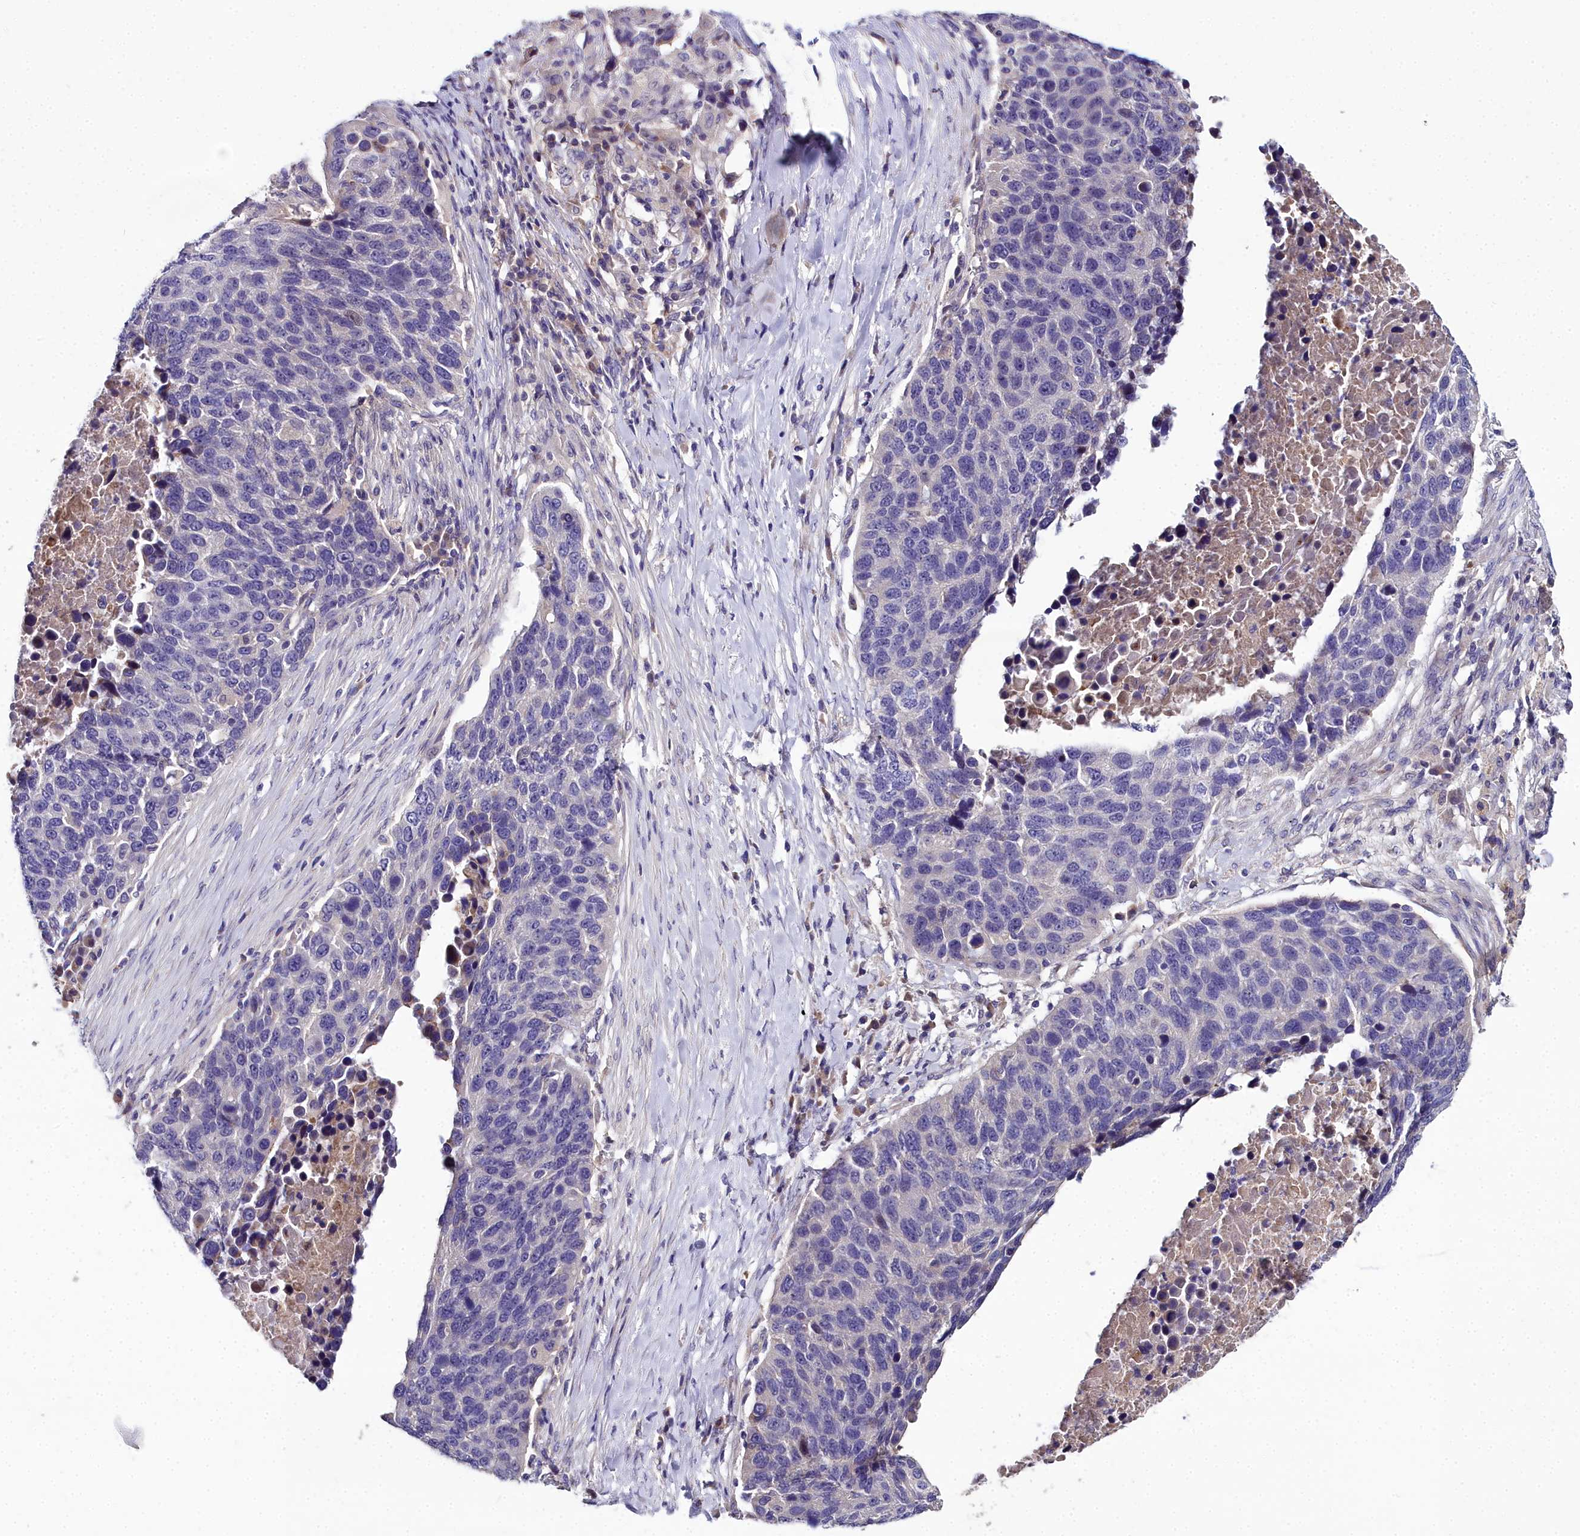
{"staining": {"intensity": "negative", "quantity": "none", "location": "none"}, "tissue": "lung cancer", "cell_type": "Tumor cells", "image_type": "cancer", "snomed": [{"axis": "morphology", "description": "Normal tissue, NOS"}, {"axis": "morphology", "description": "Squamous cell carcinoma, NOS"}, {"axis": "topography", "description": "Lymph node"}, {"axis": "topography", "description": "Lung"}], "caption": "The photomicrograph exhibits no significant positivity in tumor cells of lung squamous cell carcinoma.", "gene": "NT5M", "patient": {"sex": "male", "age": 66}}